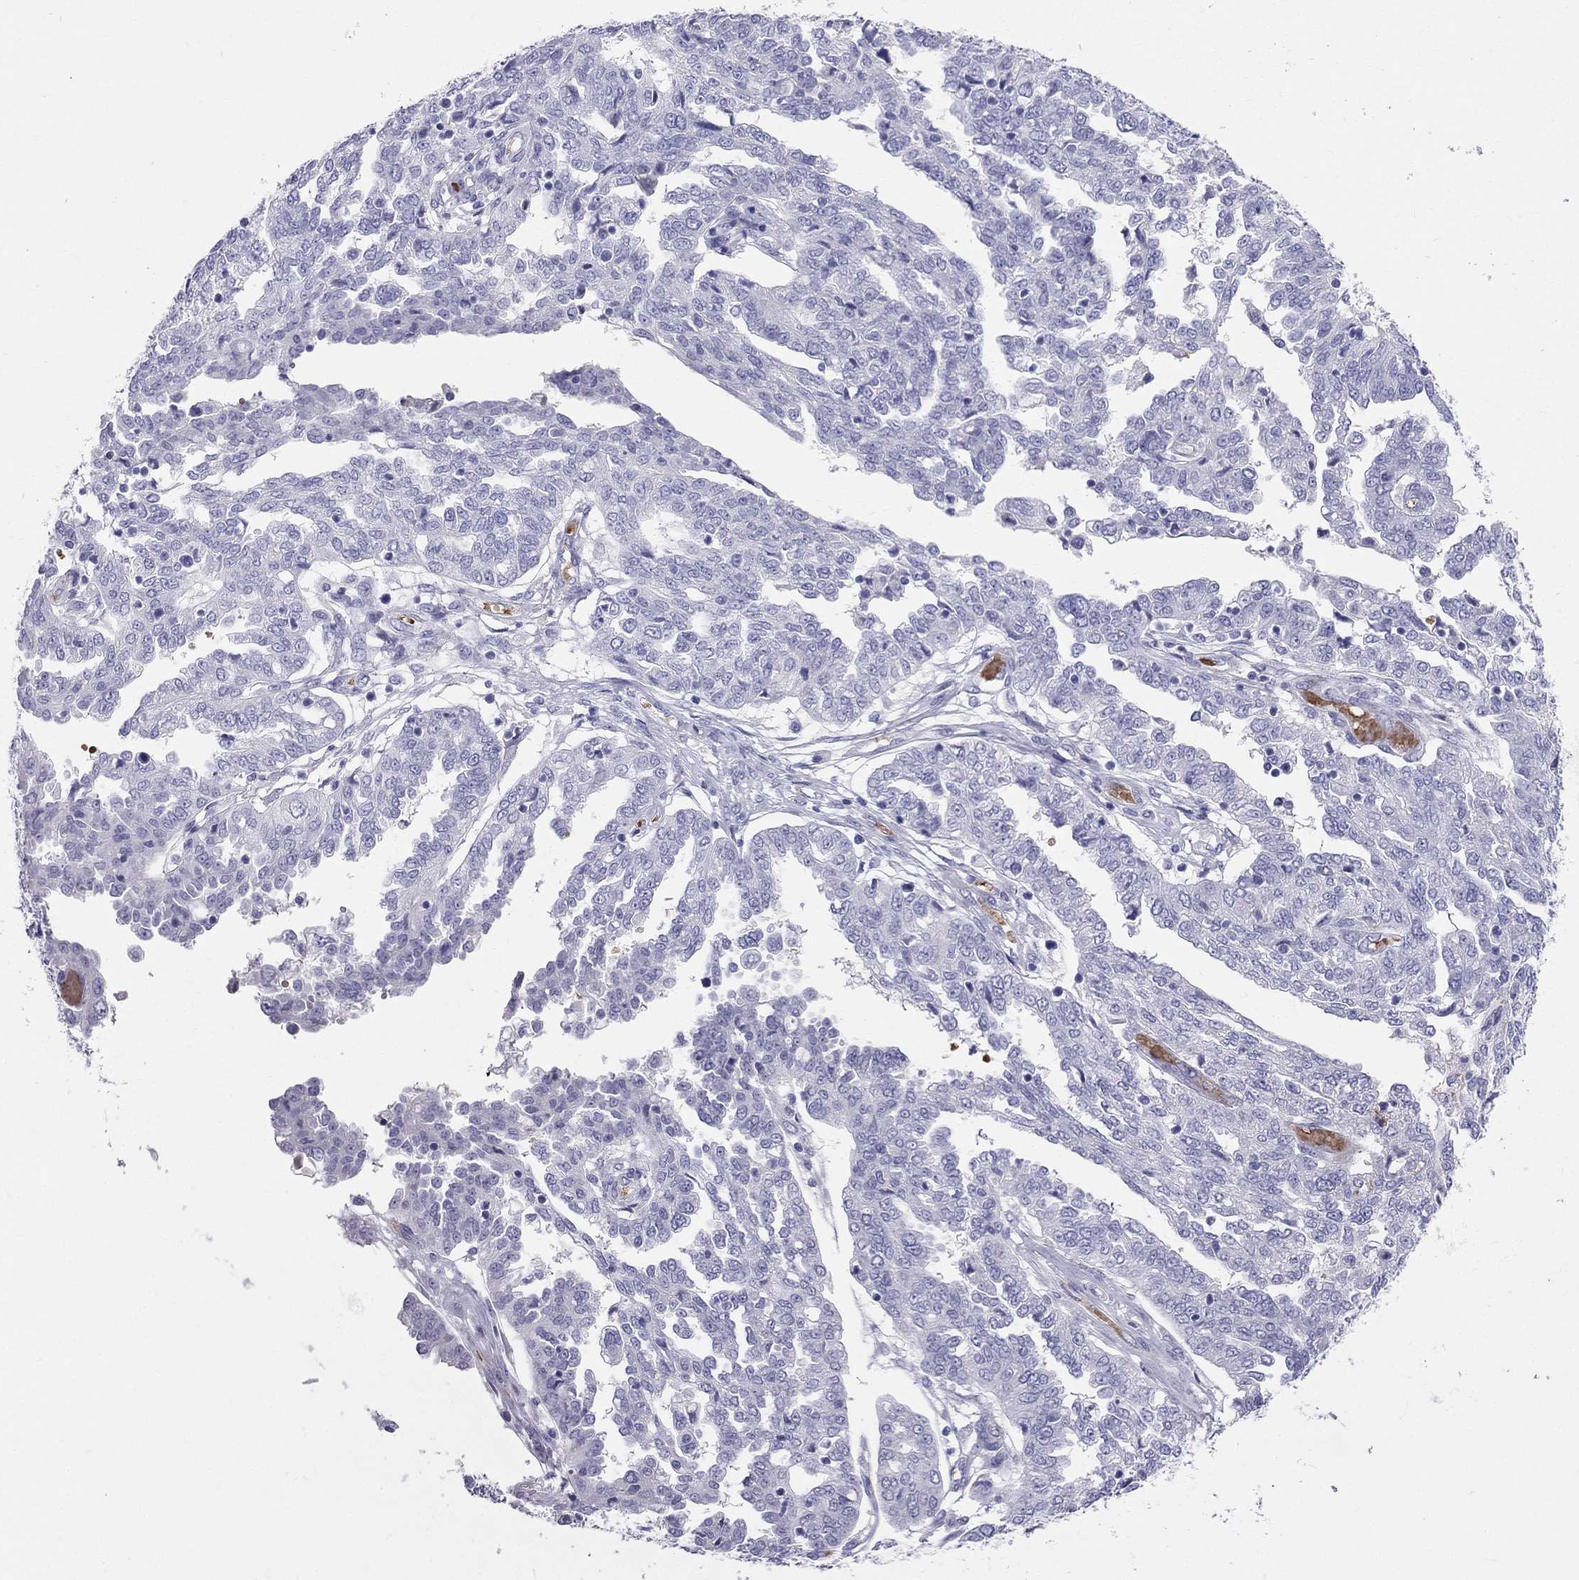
{"staining": {"intensity": "negative", "quantity": "none", "location": "none"}, "tissue": "ovarian cancer", "cell_type": "Tumor cells", "image_type": "cancer", "snomed": [{"axis": "morphology", "description": "Cystadenocarcinoma, serous, NOS"}, {"axis": "topography", "description": "Ovary"}], "caption": "Protein analysis of ovarian cancer (serous cystadenocarcinoma) reveals no significant staining in tumor cells. (Brightfield microscopy of DAB IHC at high magnification).", "gene": "DNAAF6", "patient": {"sex": "female", "age": 67}}